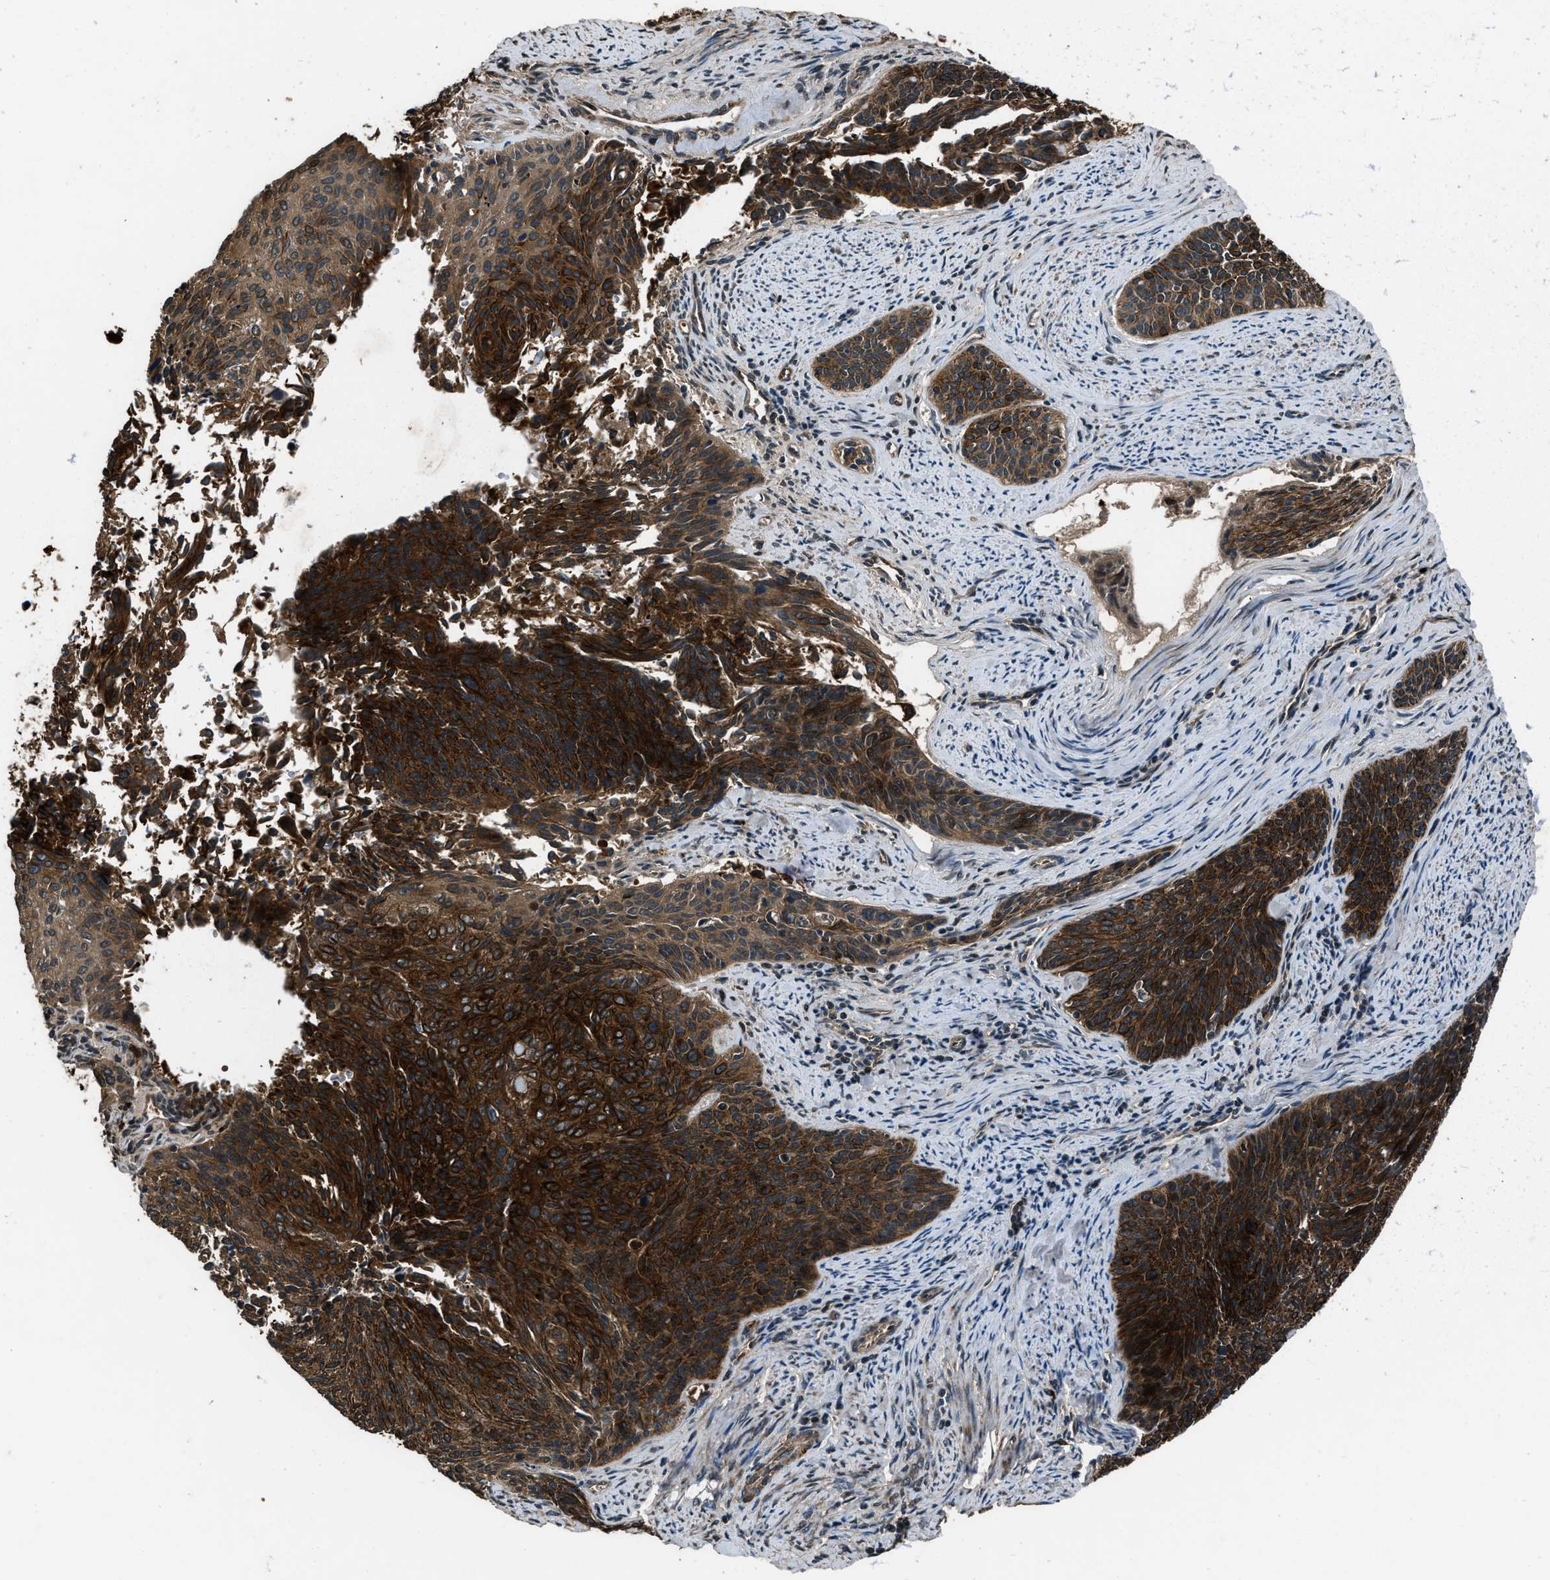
{"staining": {"intensity": "strong", "quantity": ">75%", "location": "cytoplasmic/membranous"}, "tissue": "cervical cancer", "cell_type": "Tumor cells", "image_type": "cancer", "snomed": [{"axis": "morphology", "description": "Squamous cell carcinoma, NOS"}, {"axis": "topography", "description": "Cervix"}], "caption": "Human cervical cancer stained with a protein marker displays strong staining in tumor cells.", "gene": "IRAK4", "patient": {"sex": "female", "age": 55}}